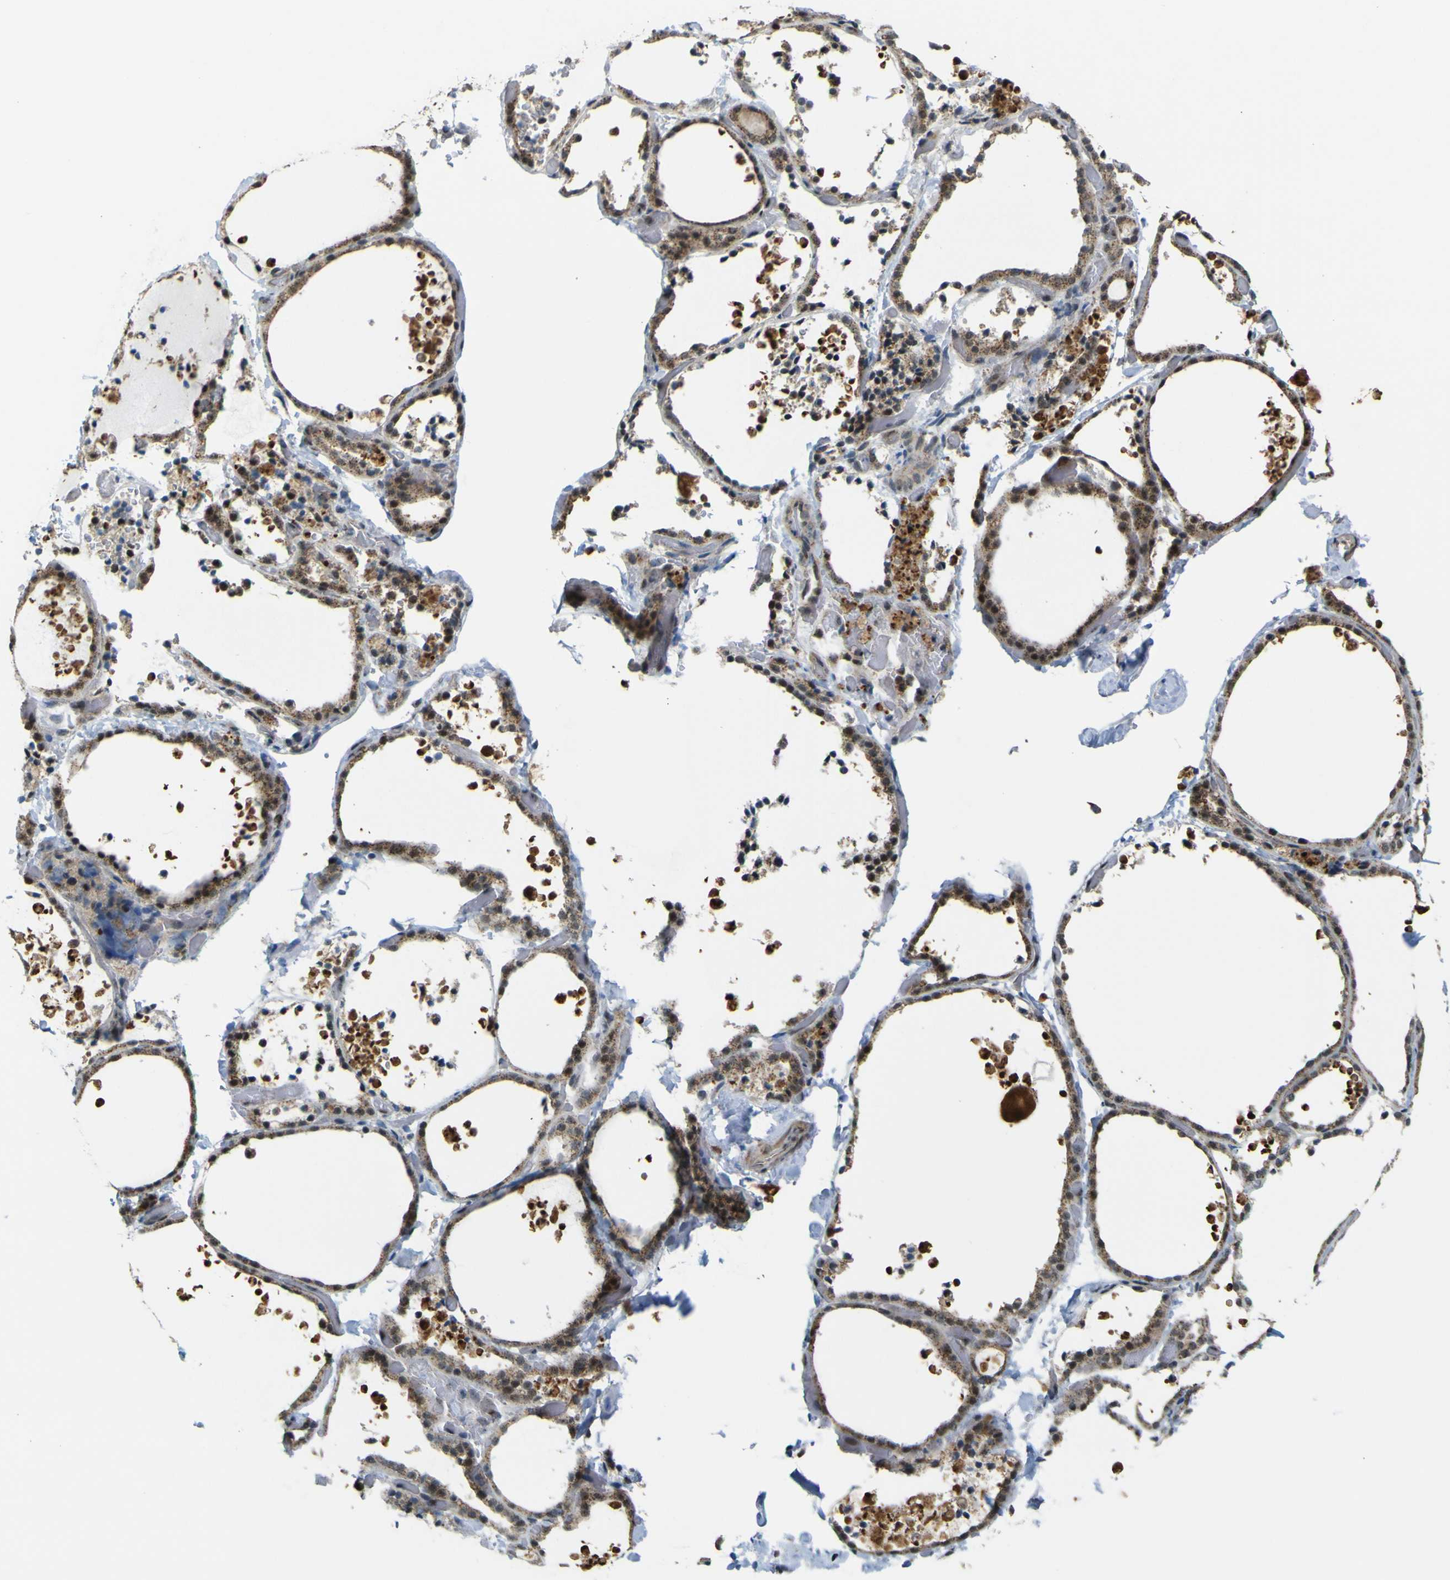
{"staining": {"intensity": "moderate", "quantity": ">75%", "location": "cytoplasmic/membranous"}, "tissue": "thyroid gland", "cell_type": "Glandular cells", "image_type": "normal", "snomed": [{"axis": "morphology", "description": "Normal tissue, NOS"}, {"axis": "topography", "description": "Thyroid gland"}], "caption": "Unremarkable thyroid gland shows moderate cytoplasmic/membranous staining in about >75% of glandular cells, visualized by immunohistochemistry. (DAB IHC with brightfield microscopy, high magnification).", "gene": "ACBD5", "patient": {"sex": "female", "age": 44}}